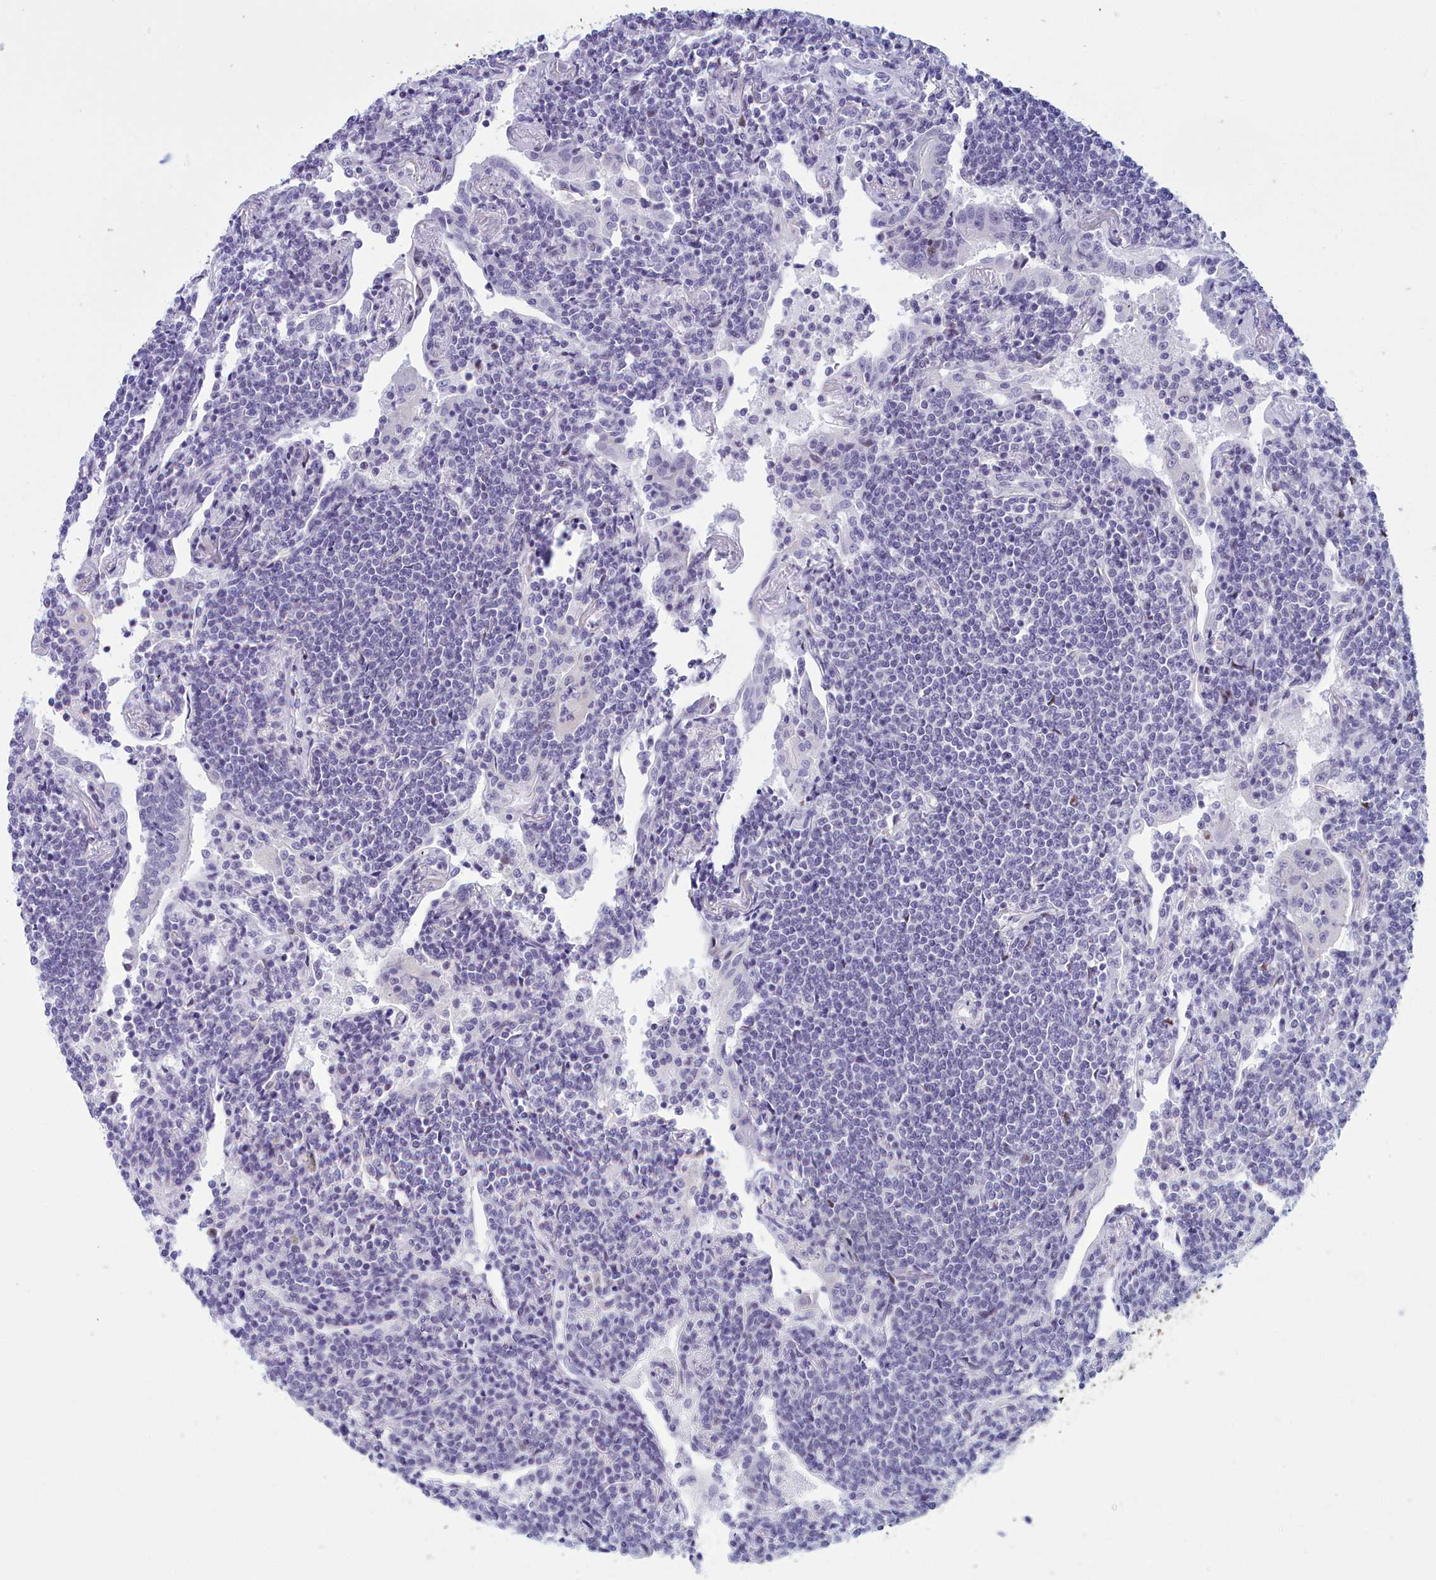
{"staining": {"intensity": "negative", "quantity": "none", "location": "none"}, "tissue": "lymphoma", "cell_type": "Tumor cells", "image_type": "cancer", "snomed": [{"axis": "morphology", "description": "Malignant lymphoma, non-Hodgkin's type, Low grade"}, {"axis": "topography", "description": "Lung"}], "caption": "Image shows no significant protein positivity in tumor cells of malignant lymphoma, non-Hodgkin's type (low-grade). Brightfield microscopy of IHC stained with DAB (3,3'-diaminobenzidine) (brown) and hematoxylin (blue), captured at high magnification.", "gene": "SNX20", "patient": {"sex": "female", "age": 71}}